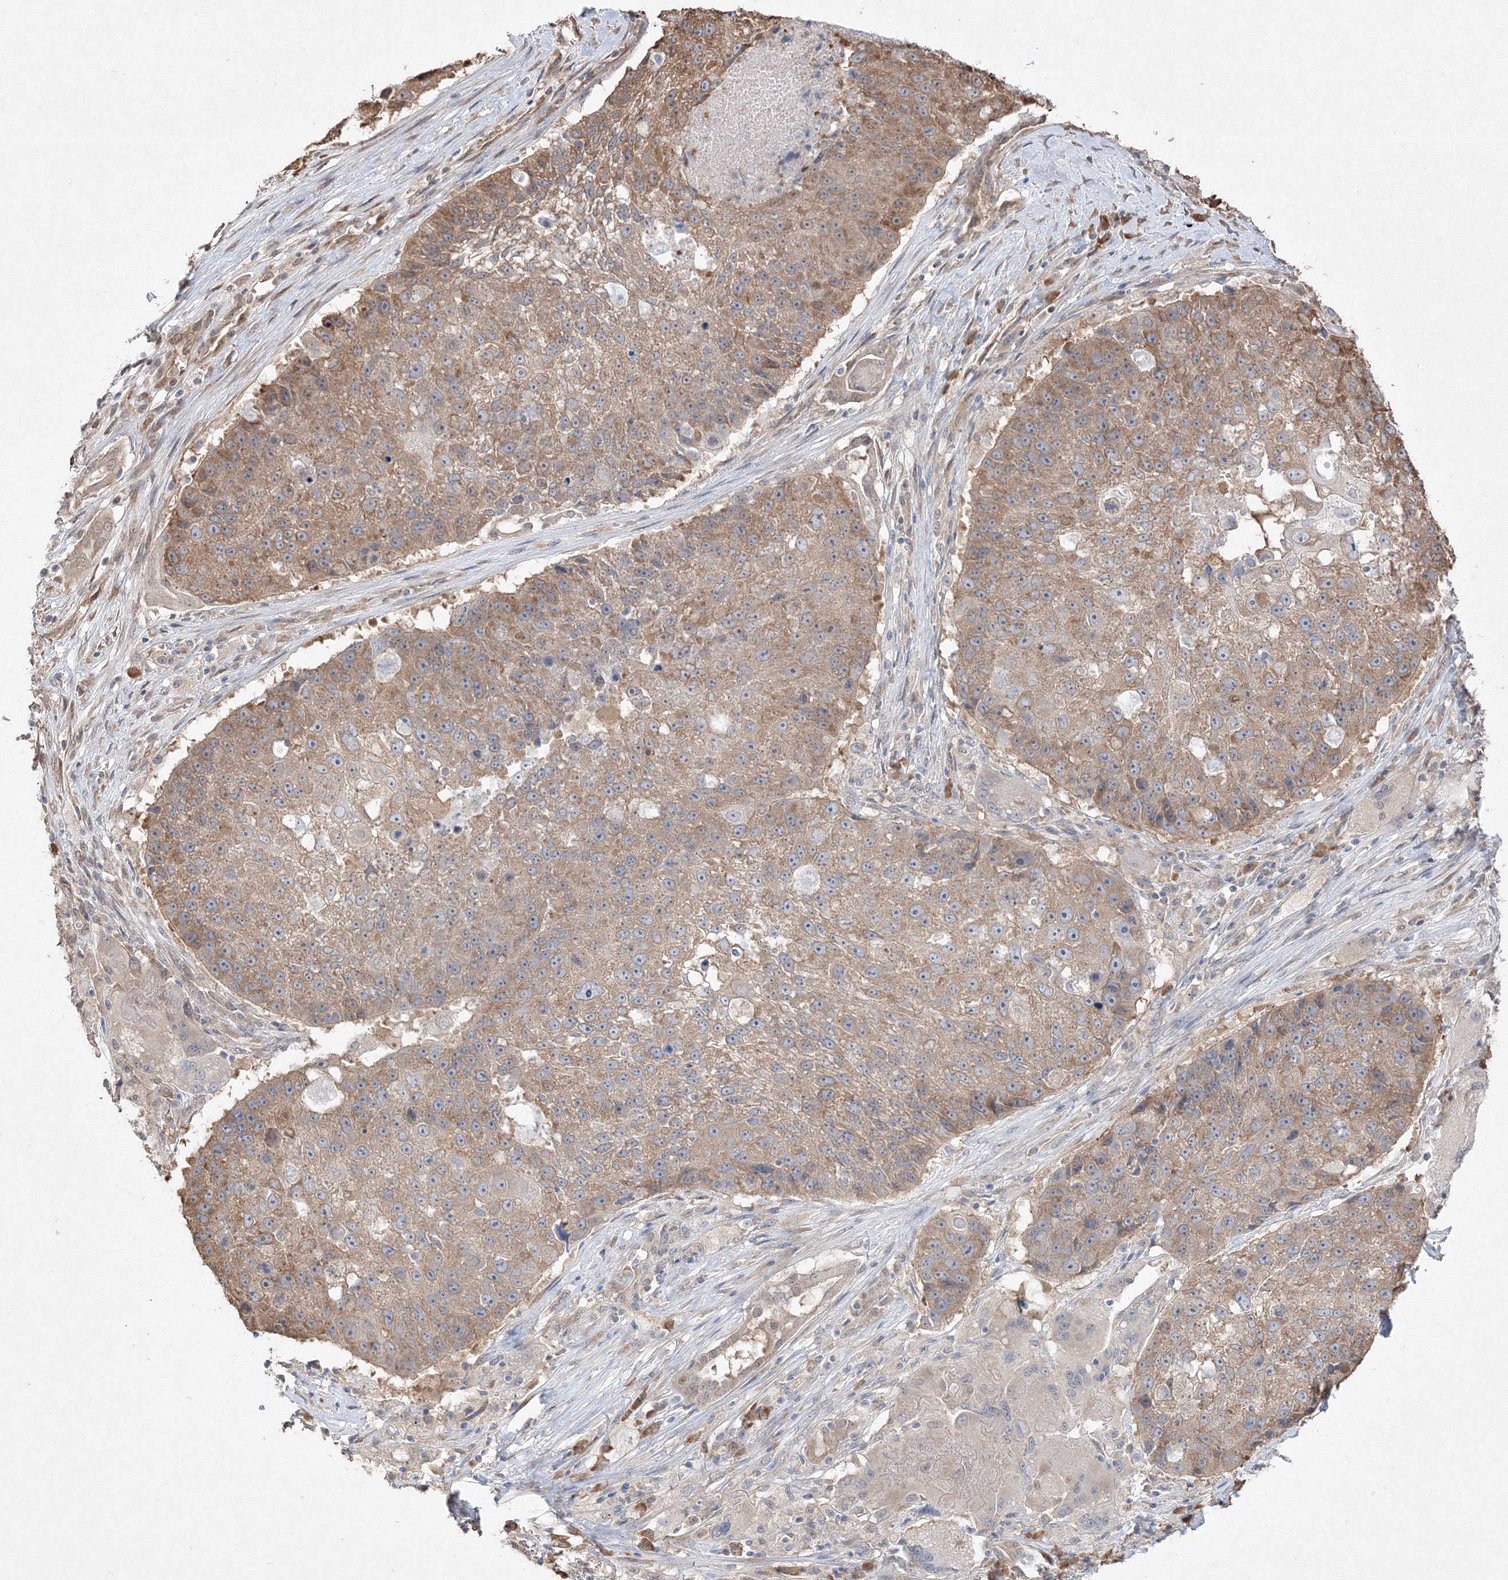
{"staining": {"intensity": "moderate", "quantity": ">75%", "location": "cytoplasmic/membranous"}, "tissue": "lung cancer", "cell_type": "Tumor cells", "image_type": "cancer", "snomed": [{"axis": "morphology", "description": "Squamous cell carcinoma, NOS"}, {"axis": "topography", "description": "Lung"}], "caption": "DAB (3,3'-diaminobenzidine) immunohistochemical staining of human lung squamous cell carcinoma exhibits moderate cytoplasmic/membranous protein staining in about >75% of tumor cells.", "gene": "FBXL8", "patient": {"sex": "male", "age": 61}}